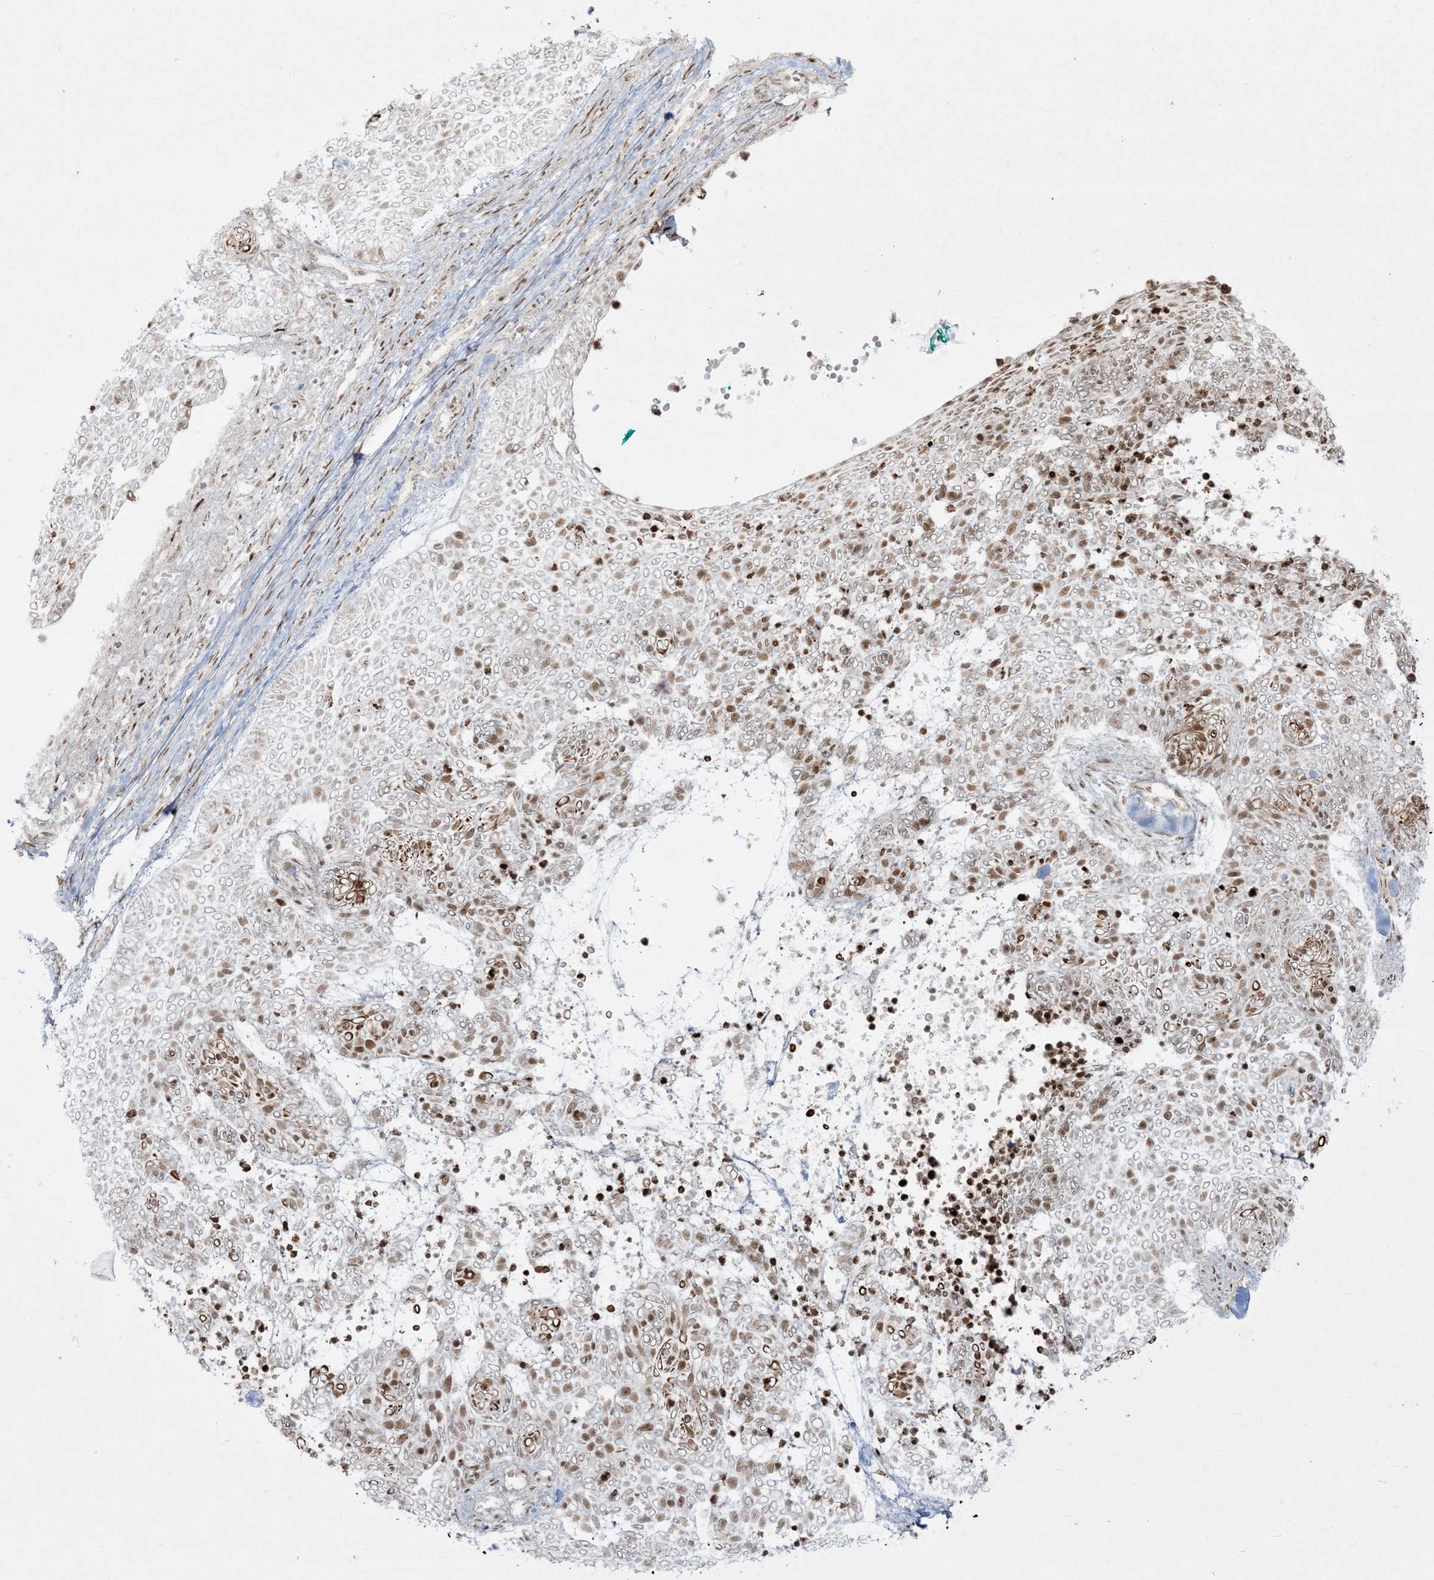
{"staining": {"intensity": "moderate", "quantity": "25%-75%", "location": "nuclear"}, "tissue": "skin cancer", "cell_type": "Tumor cells", "image_type": "cancer", "snomed": [{"axis": "morphology", "description": "Basal cell carcinoma"}, {"axis": "topography", "description": "Skin"}], "caption": "Approximately 25%-75% of tumor cells in human basal cell carcinoma (skin) reveal moderate nuclear protein staining as visualized by brown immunohistochemical staining.", "gene": "RBM10", "patient": {"sex": "female", "age": 81}}